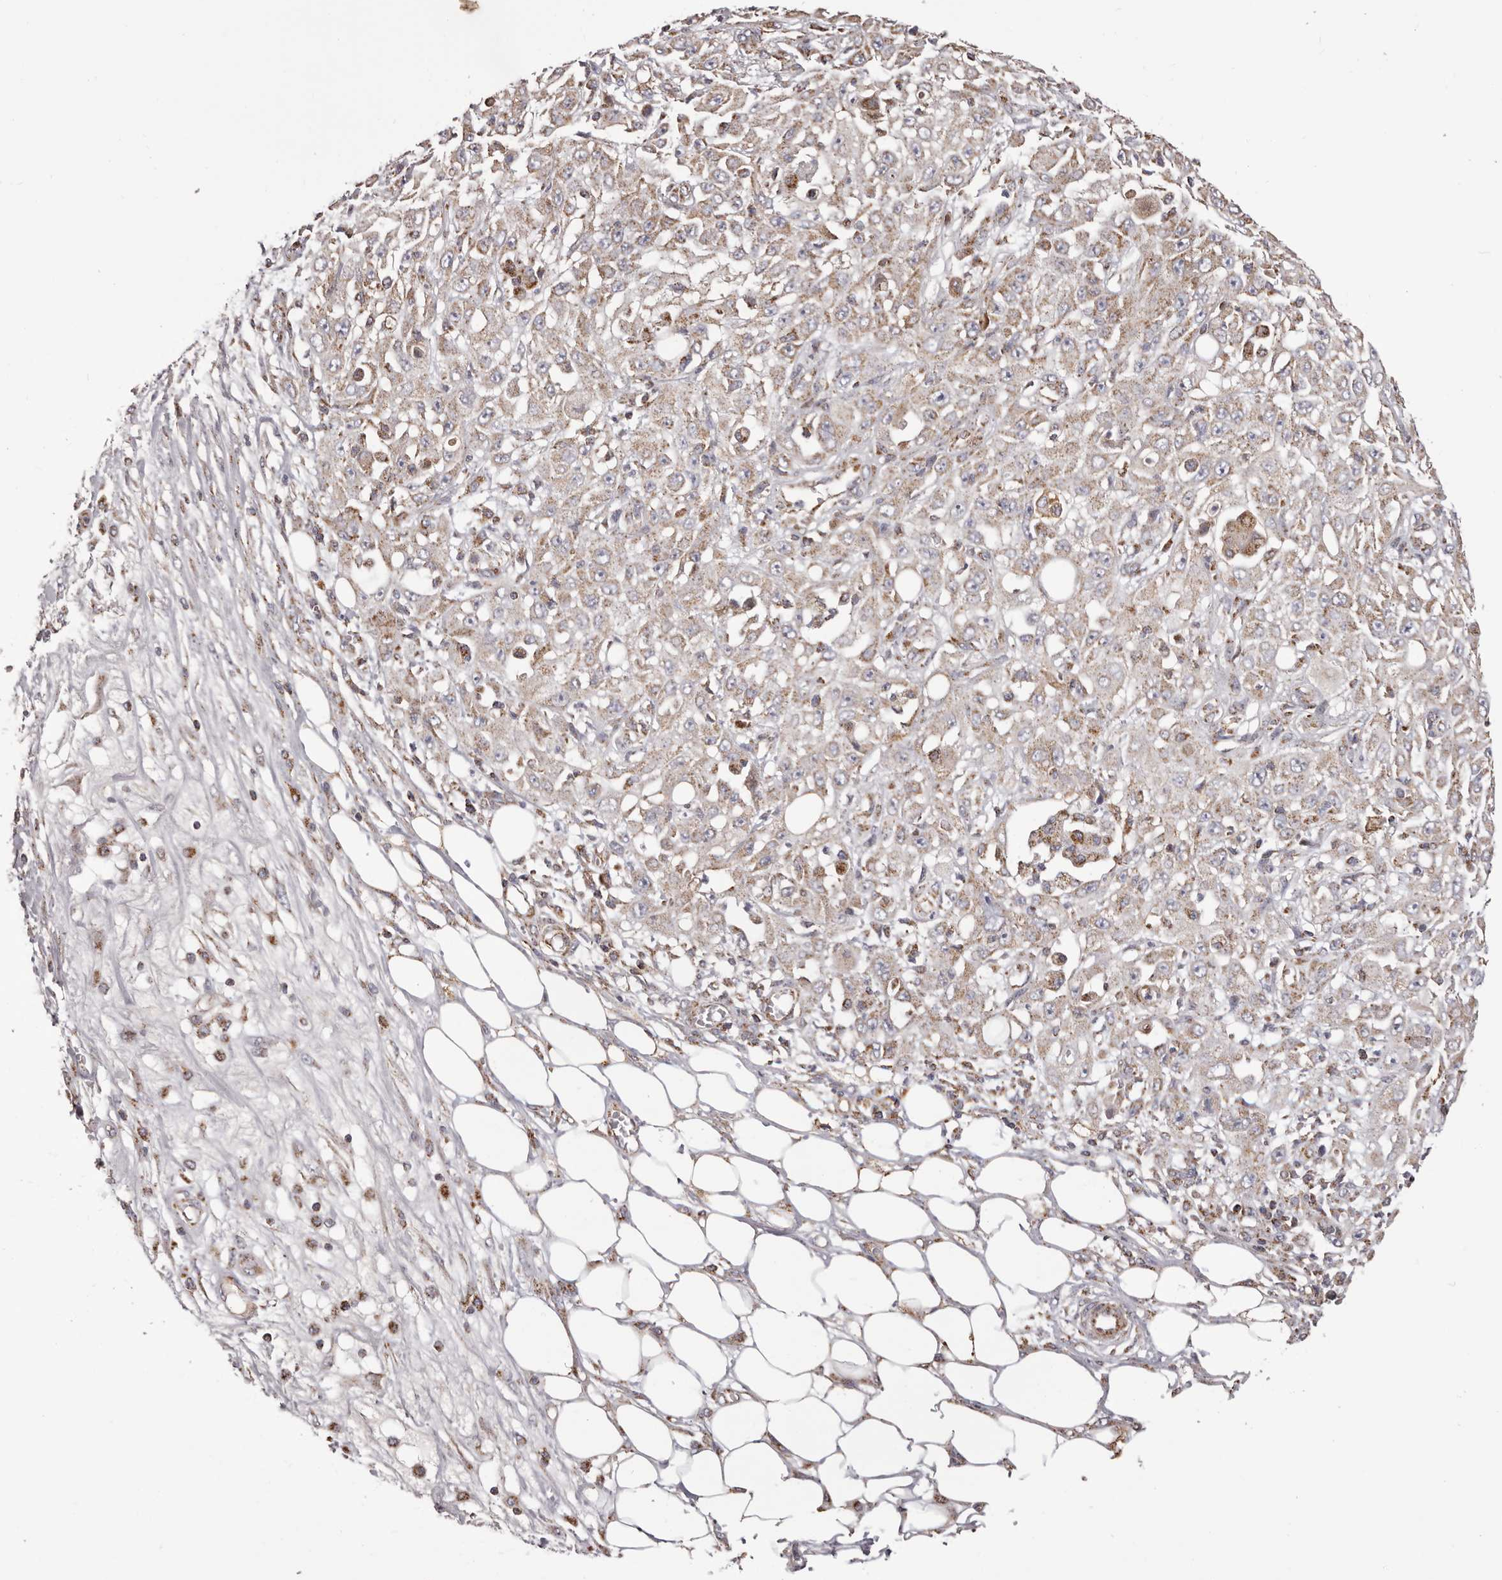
{"staining": {"intensity": "weak", "quantity": "25%-75%", "location": "cytoplasmic/membranous"}, "tissue": "skin cancer", "cell_type": "Tumor cells", "image_type": "cancer", "snomed": [{"axis": "morphology", "description": "Squamous cell carcinoma, NOS"}, {"axis": "morphology", "description": "Squamous cell carcinoma, metastatic, NOS"}, {"axis": "topography", "description": "Skin"}, {"axis": "topography", "description": "Lymph node"}], "caption": "Immunohistochemistry (DAB) staining of skin cancer demonstrates weak cytoplasmic/membranous protein expression in approximately 25%-75% of tumor cells.", "gene": "CHRM2", "patient": {"sex": "male", "age": 75}}